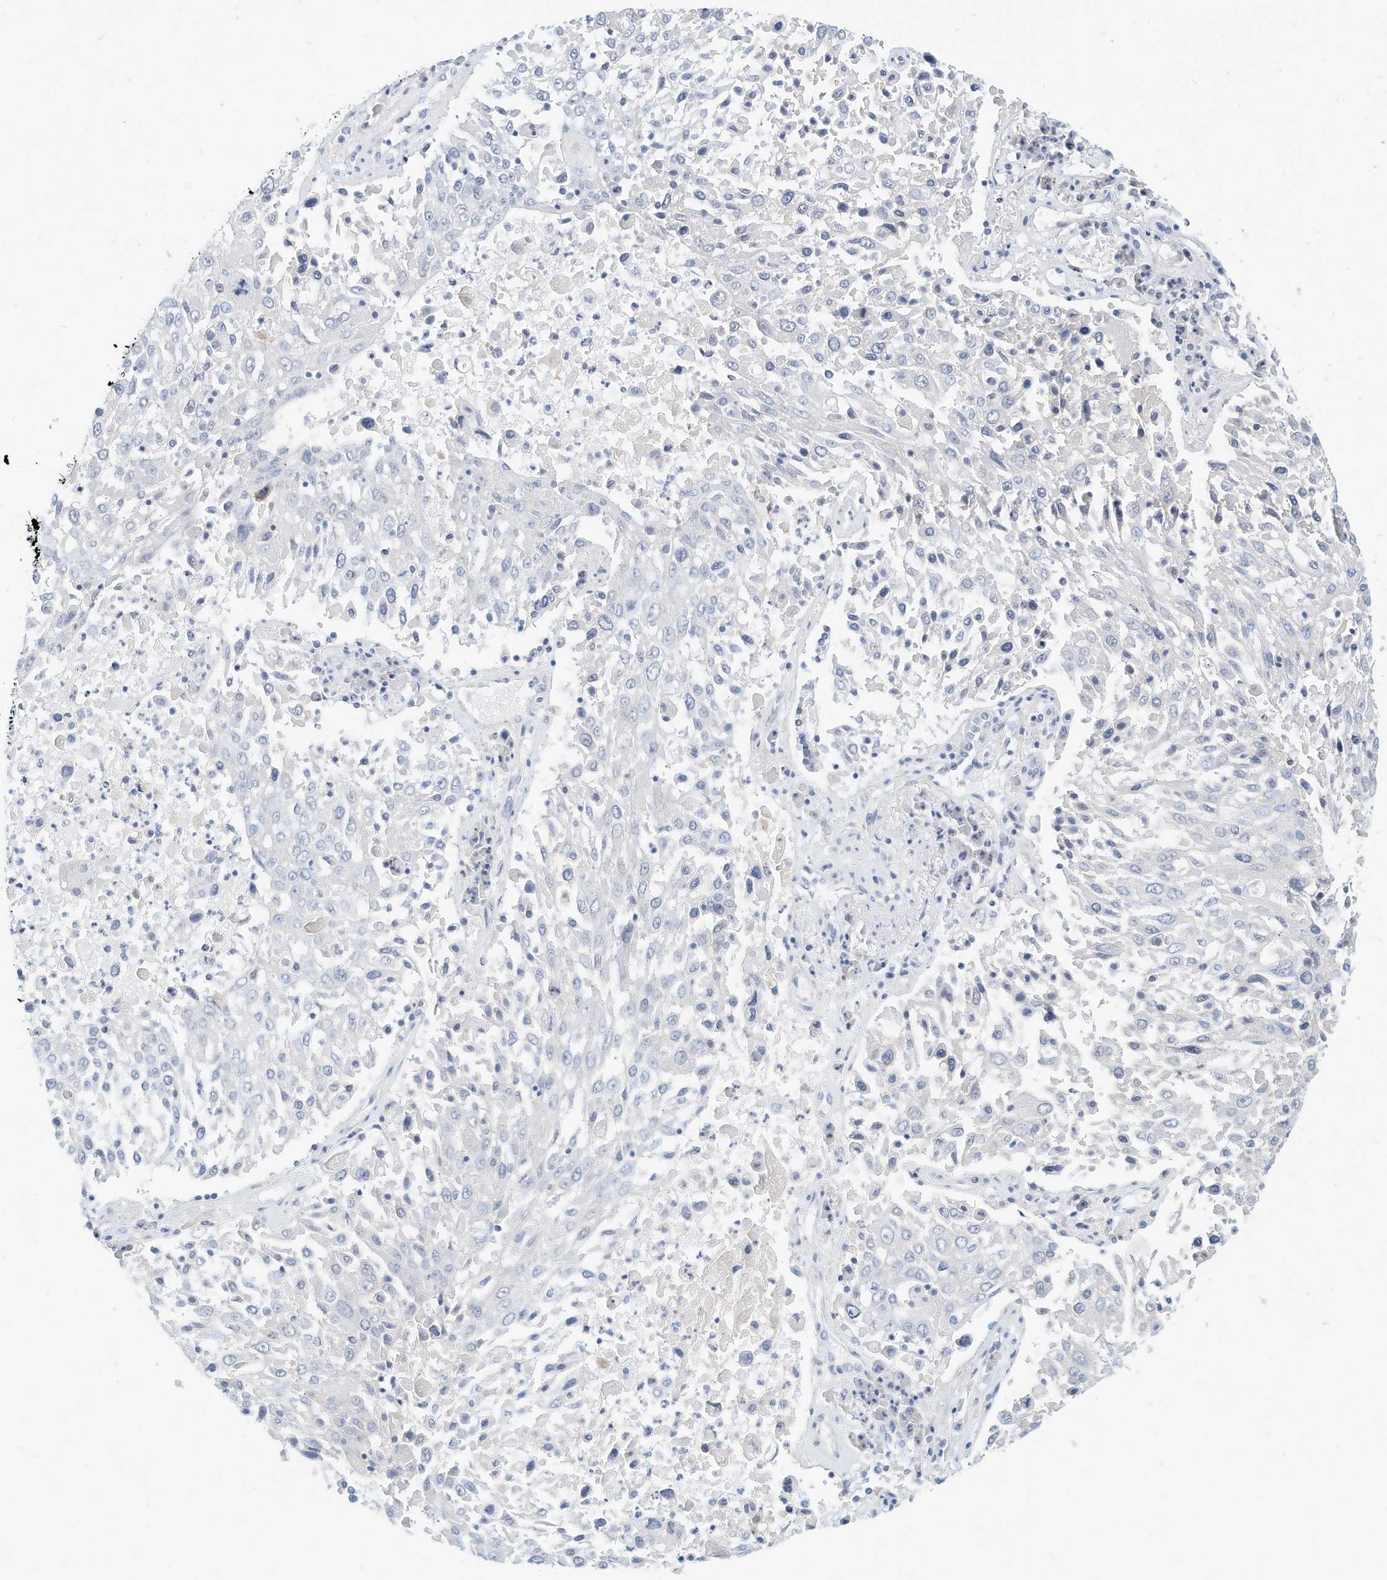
{"staining": {"intensity": "negative", "quantity": "none", "location": "none"}, "tissue": "lung cancer", "cell_type": "Tumor cells", "image_type": "cancer", "snomed": [{"axis": "morphology", "description": "Squamous cell carcinoma, NOS"}, {"axis": "topography", "description": "Lung"}], "caption": "A high-resolution photomicrograph shows IHC staining of squamous cell carcinoma (lung), which demonstrates no significant positivity in tumor cells. (DAB IHC, high magnification).", "gene": "SPOCD1", "patient": {"sex": "male", "age": 65}}